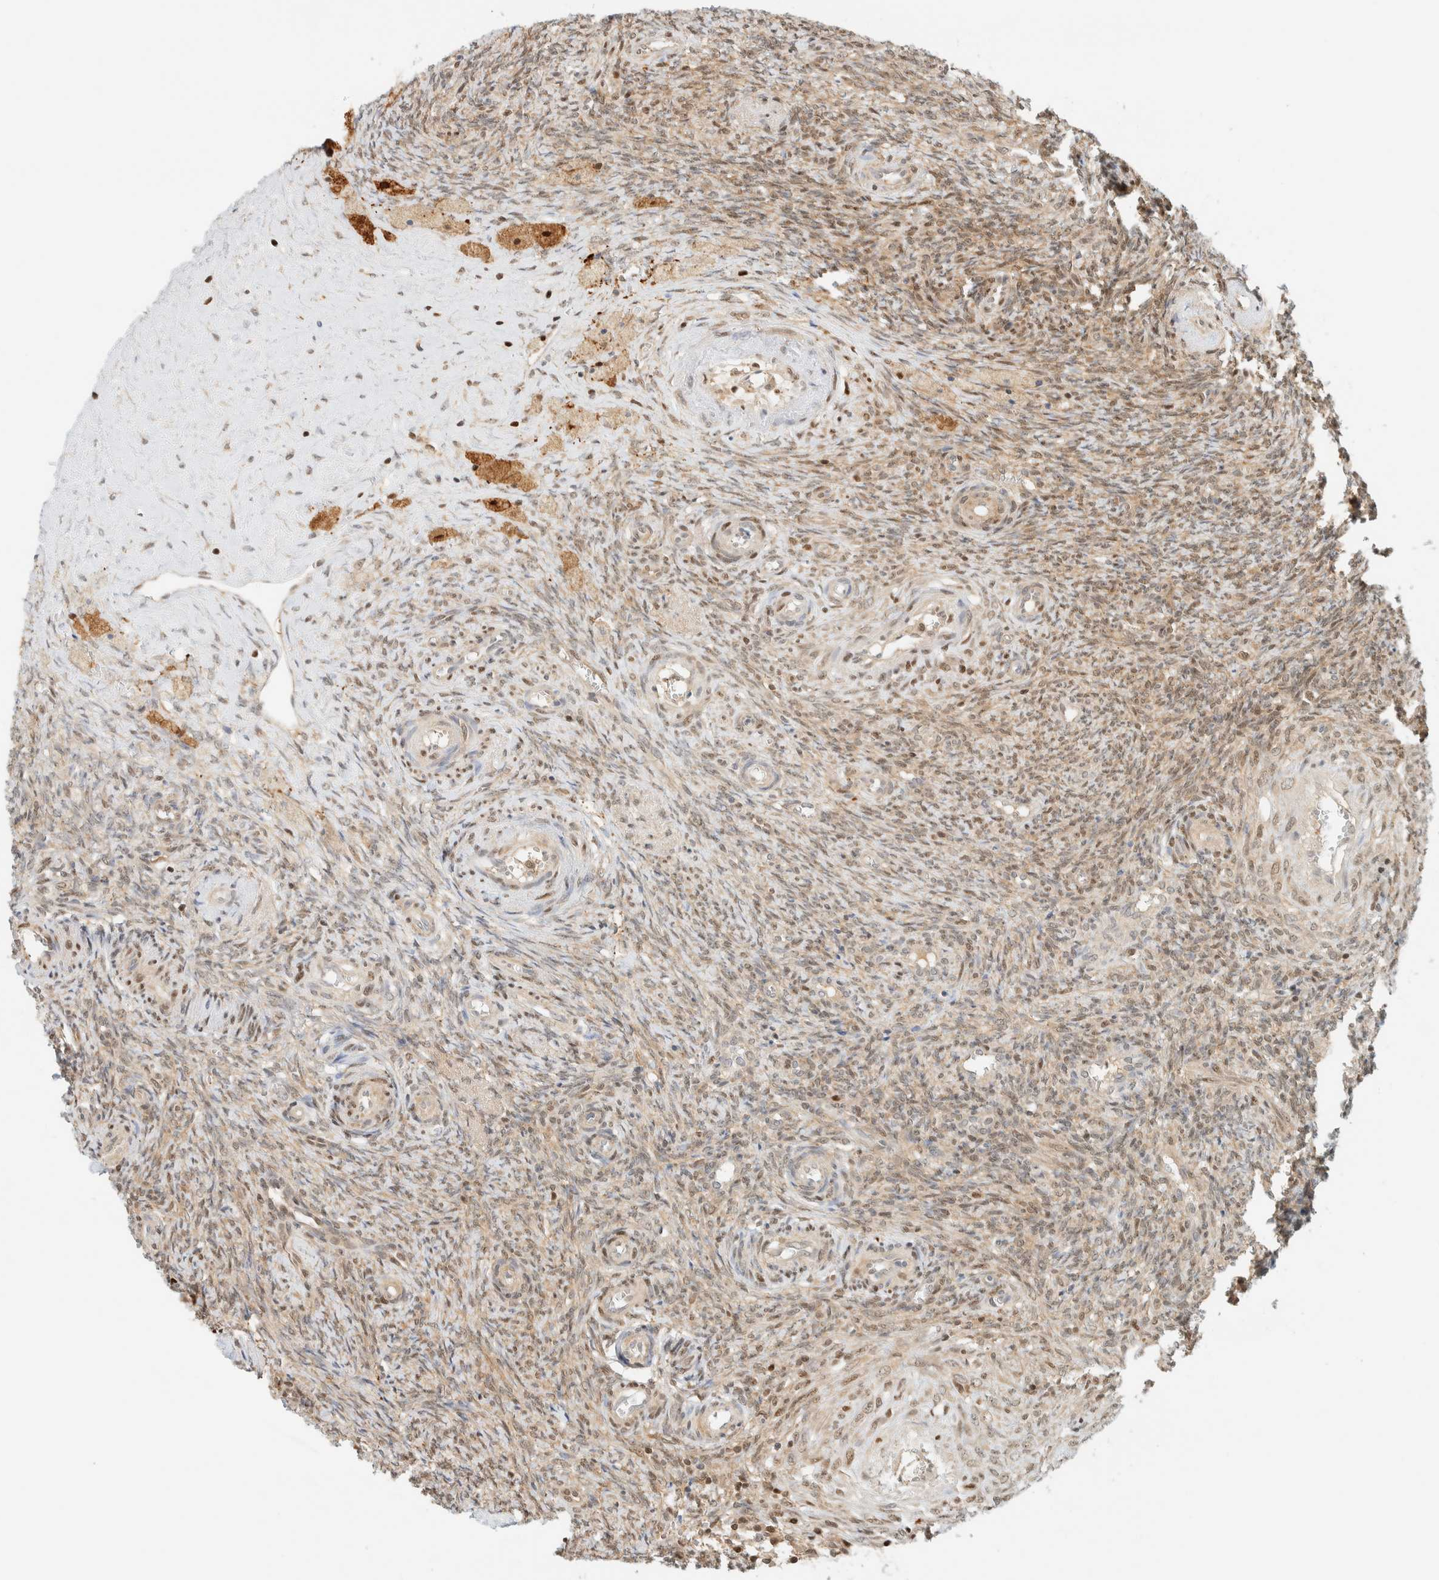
{"staining": {"intensity": "moderate", "quantity": ">75%", "location": "cytoplasmic/membranous"}, "tissue": "ovary", "cell_type": "Follicle cells", "image_type": "normal", "snomed": [{"axis": "morphology", "description": "Normal tissue, NOS"}, {"axis": "topography", "description": "Ovary"}], "caption": "An image of ovary stained for a protein displays moderate cytoplasmic/membranous brown staining in follicle cells. Immunohistochemistry (ihc) stains the protein in brown and the nuclei are stained blue.", "gene": "ZBTB37", "patient": {"sex": "female", "age": 41}}